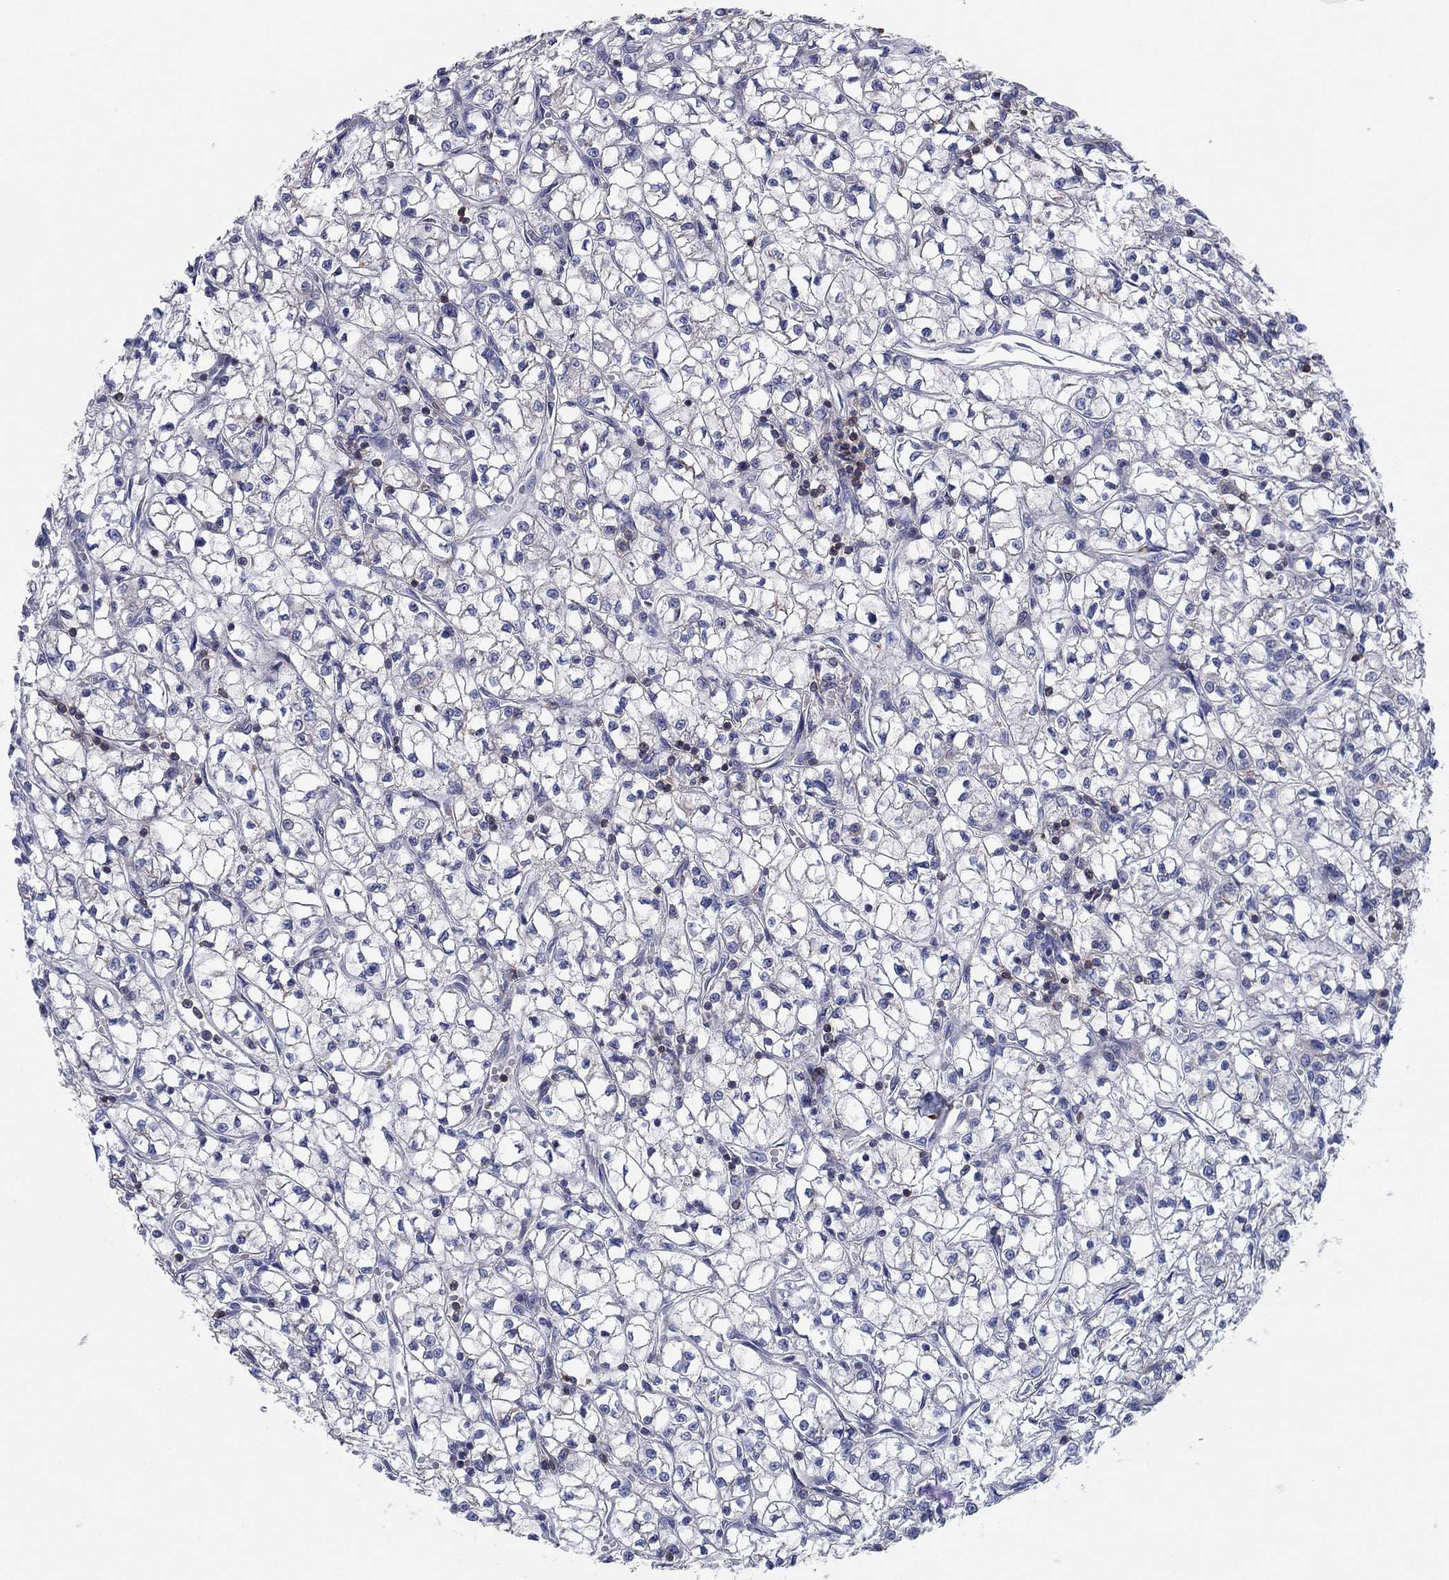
{"staining": {"intensity": "negative", "quantity": "none", "location": "none"}, "tissue": "renal cancer", "cell_type": "Tumor cells", "image_type": "cancer", "snomed": [{"axis": "morphology", "description": "Adenocarcinoma, NOS"}, {"axis": "topography", "description": "Kidney"}], "caption": "There is no significant positivity in tumor cells of renal cancer (adenocarcinoma). (Stains: DAB (3,3'-diaminobenzidine) IHC with hematoxylin counter stain, Microscopy: brightfield microscopy at high magnification).", "gene": "PVR", "patient": {"sex": "female", "age": 64}}